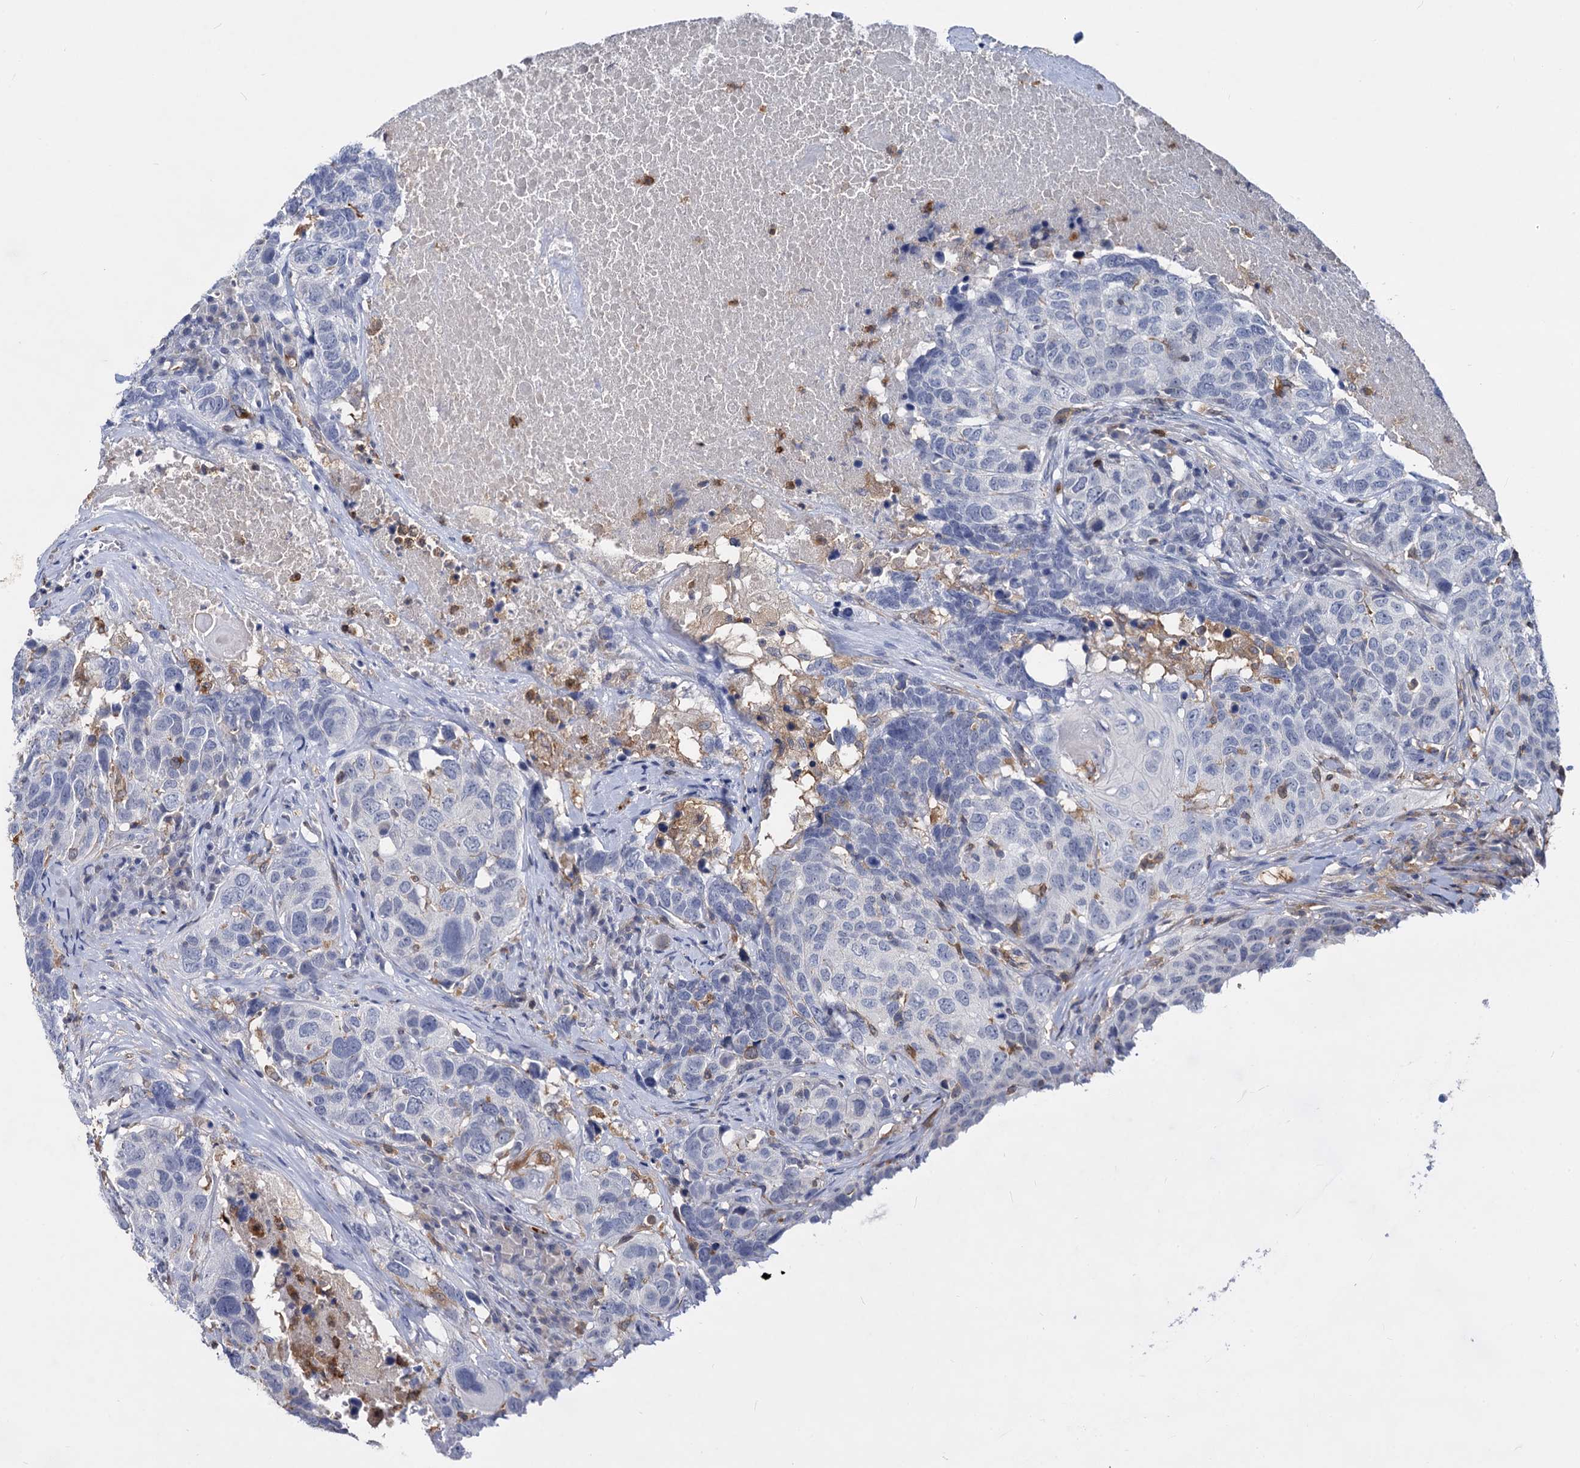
{"staining": {"intensity": "negative", "quantity": "none", "location": "none"}, "tissue": "head and neck cancer", "cell_type": "Tumor cells", "image_type": "cancer", "snomed": [{"axis": "morphology", "description": "Squamous cell carcinoma, NOS"}, {"axis": "topography", "description": "Head-Neck"}], "caption": "DAB immunohistochemical staining of human head and neck squamous cell carcinoma demonstrates no significant staining in tumor cells.", "gene": "RHOG", "patient": {"sex": "male", "age": 66}}